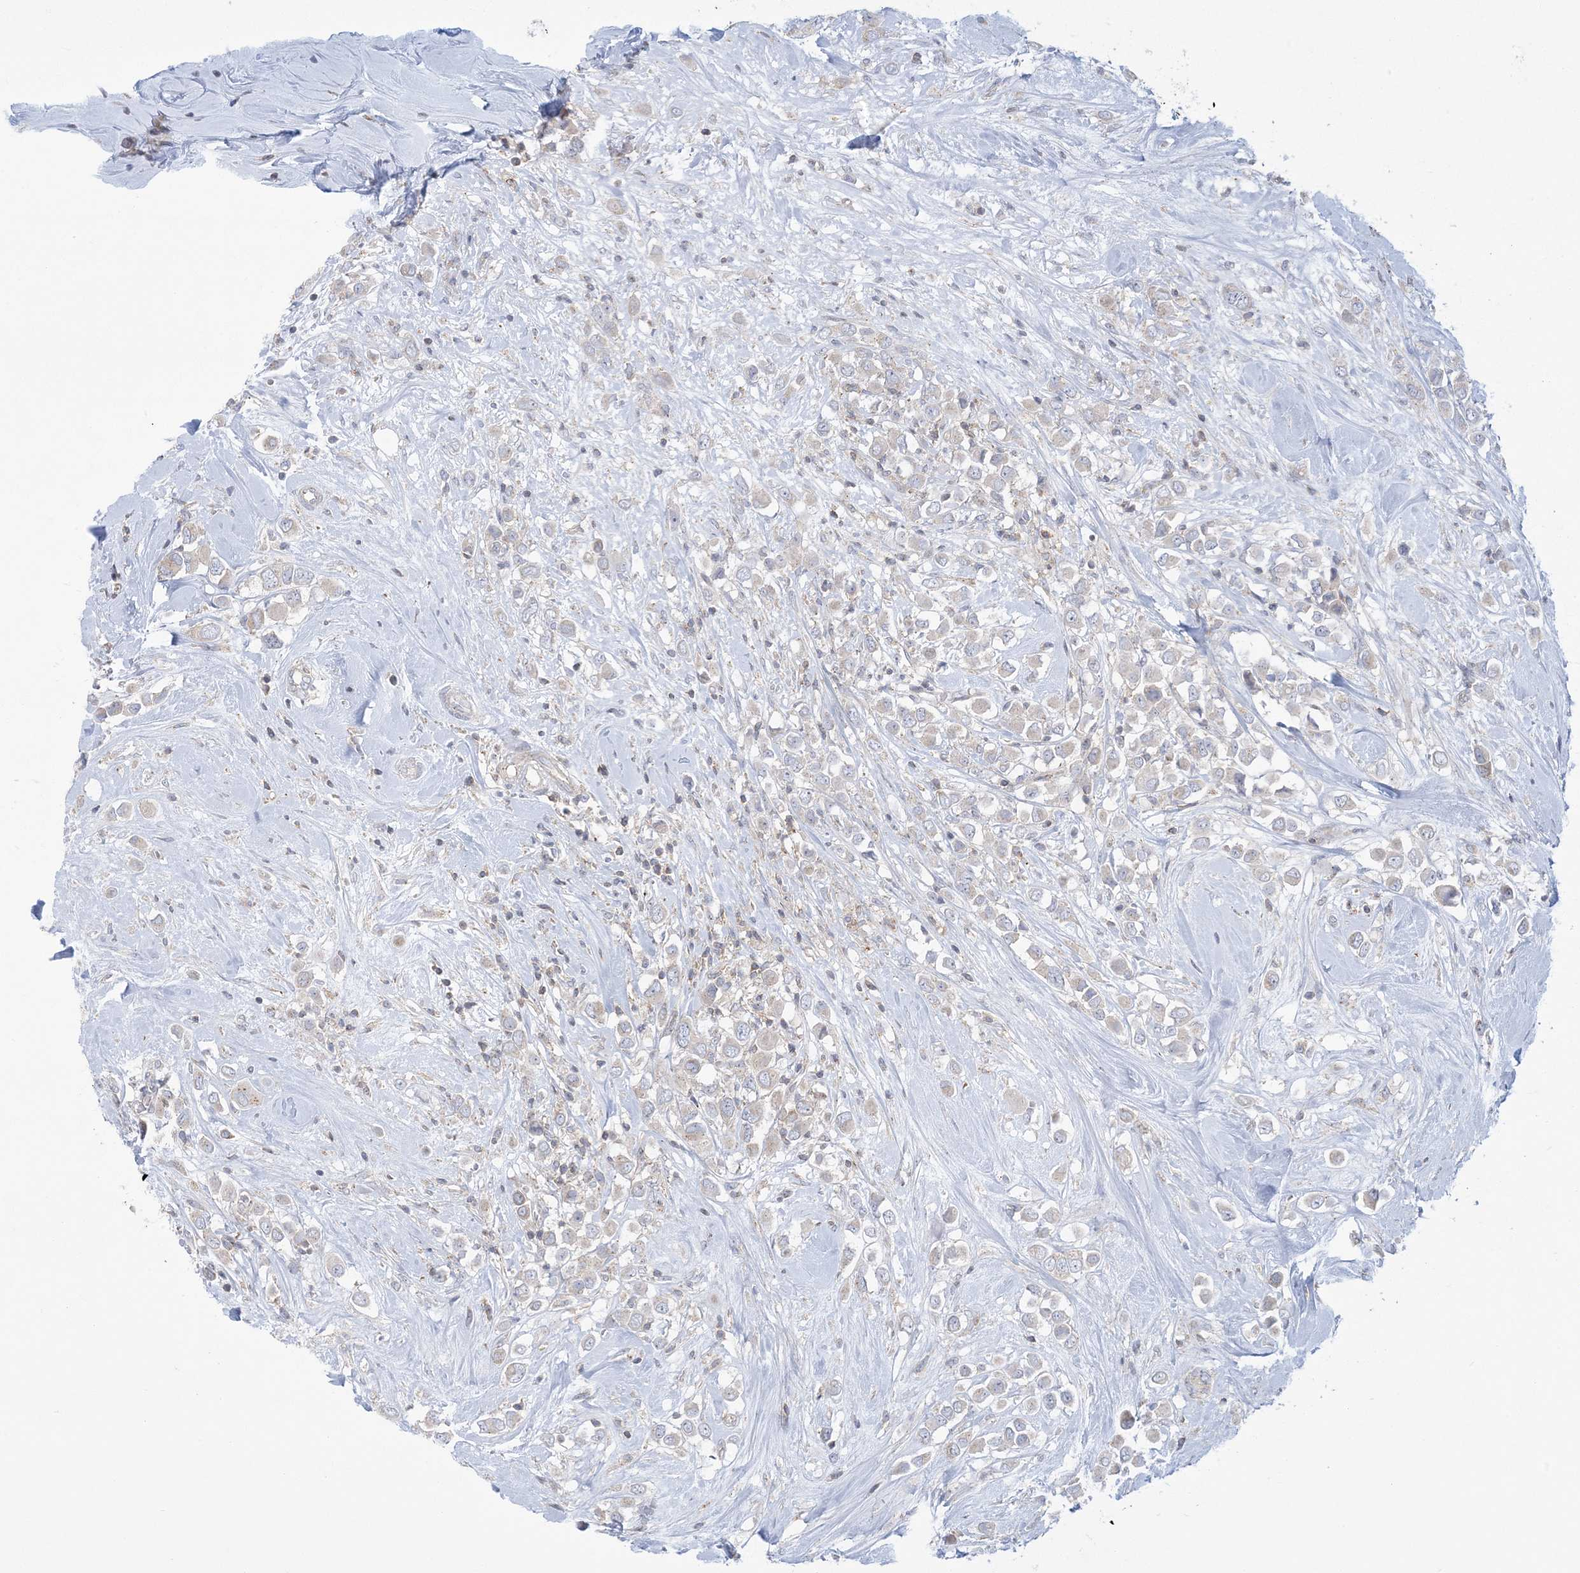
{"staining": {"intensity": "weak", "quantity": "25%-75%", "location": "cytoplasmic/membranous"}, "tissue": "breast cancer", "cell_type": "Tumor cells", "image_type": "cancer", "snomed": [{"axis": "morphology", "description": "Duct carcinoma"}, {"axis": "topography", "description": "Breast"}], "caption": "Breast invasive ductal carcinoma was stained to show a protein in brown. There is low levels of weak cytoplasmic/membranous positivity in about 25%-75% of tumor cells. Immunohistochemistry stains the protein in brown and the nuclei are stained blue.", "gene": "SLAMF9", "patient": {"sex": "female", "age": 61}}